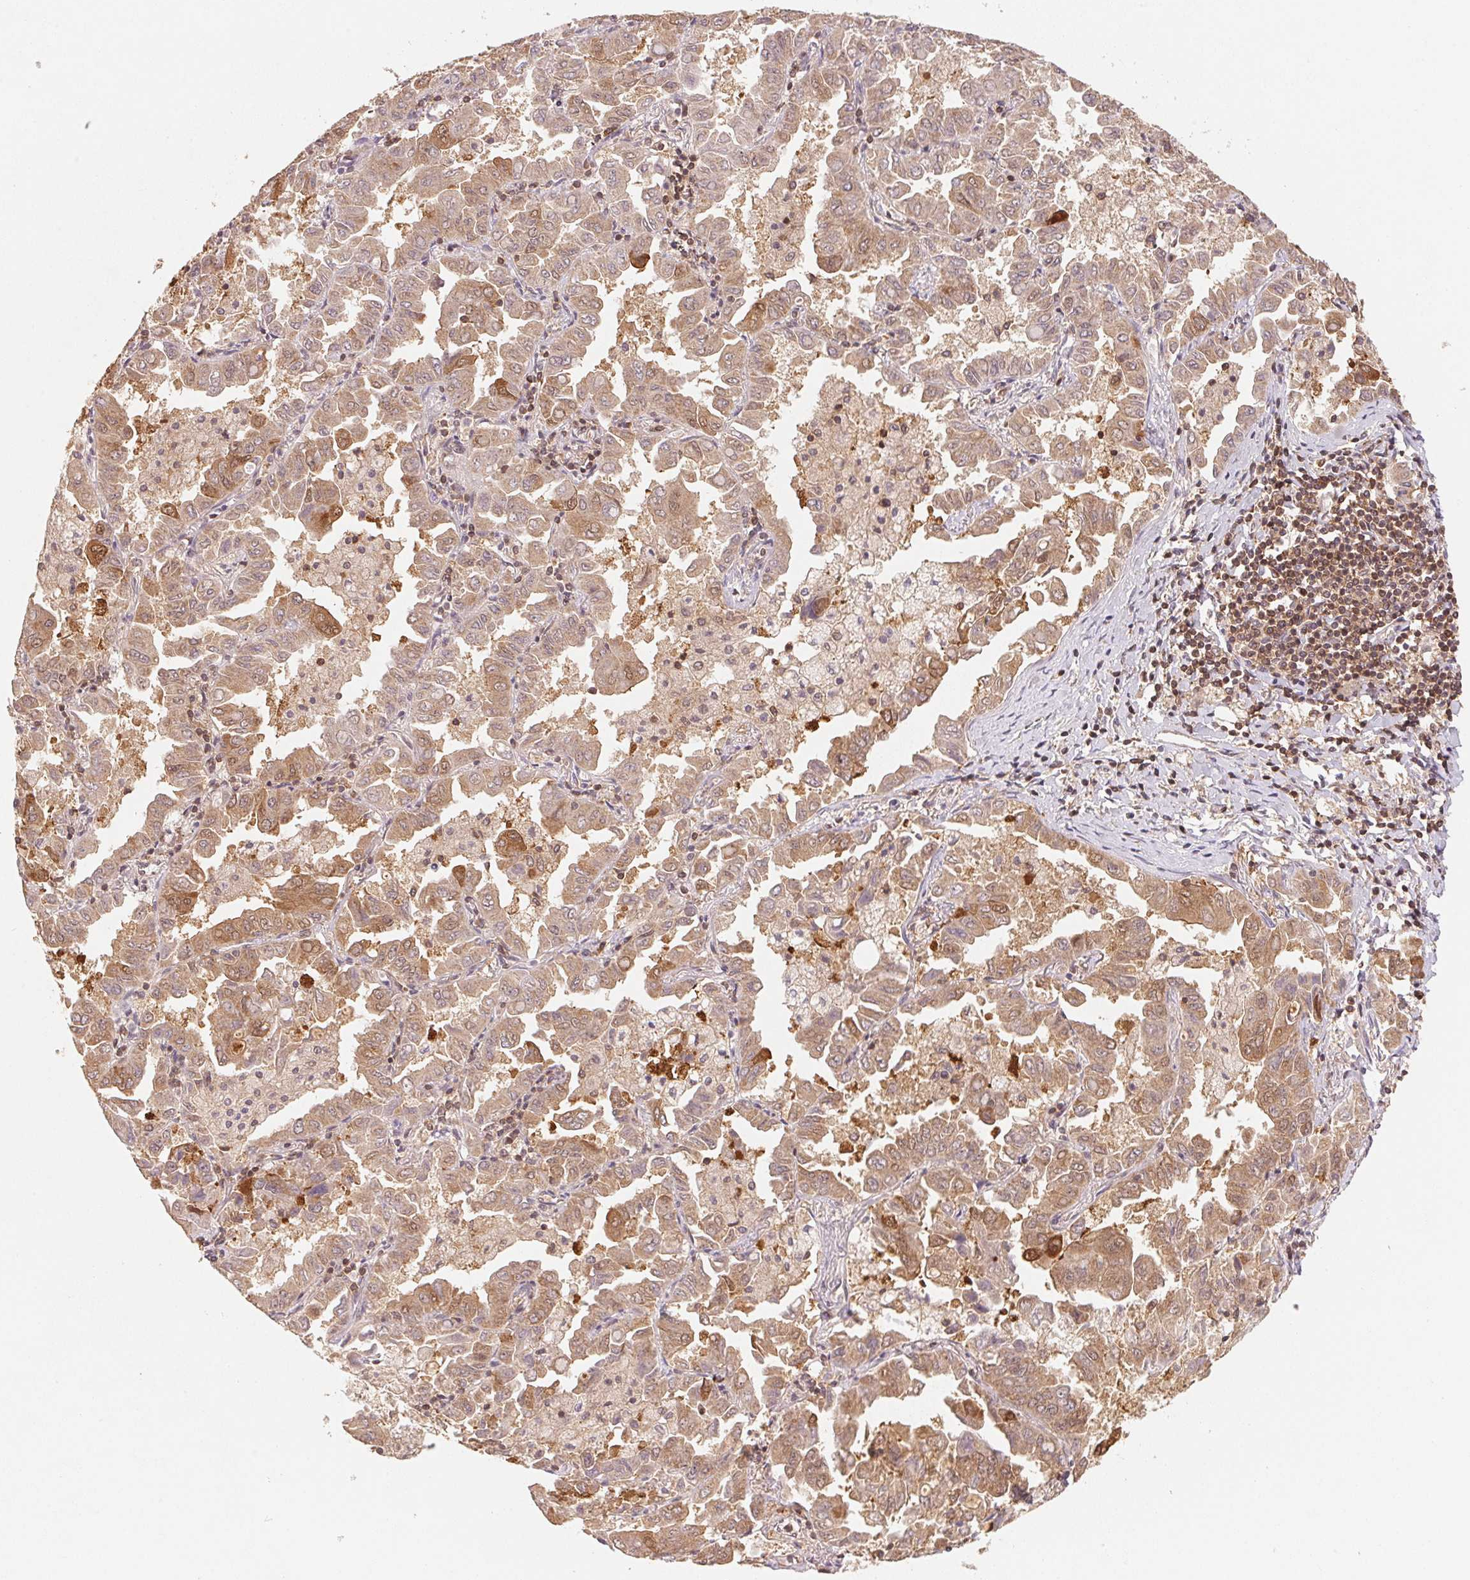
{"staining": {"intensity": "moderate", "quantity": ">75%", "location": "cytoplasmic/membranous"}, "tissue": "lung cancer", "cell_type": "Tumor cells", "image_type": "cancer", "snomed": [{"axis": "morphology", "description": "Adenocarcinoma, NOS"}, {"axis": "topography", "description": "Lung"}], "caption": "The photomicrograph exhibits a brown stain indicating the presence of a protein in the cytoplasmic/membranous of tumor cells in adenocarcinoma (lung). (DAB (3,3'-diaminobenzidine) IHC, brown staining for protein, blue staining for nuclei).", "gene": "CCDC102B", "patient": {"sex": "male", "age": 64}}